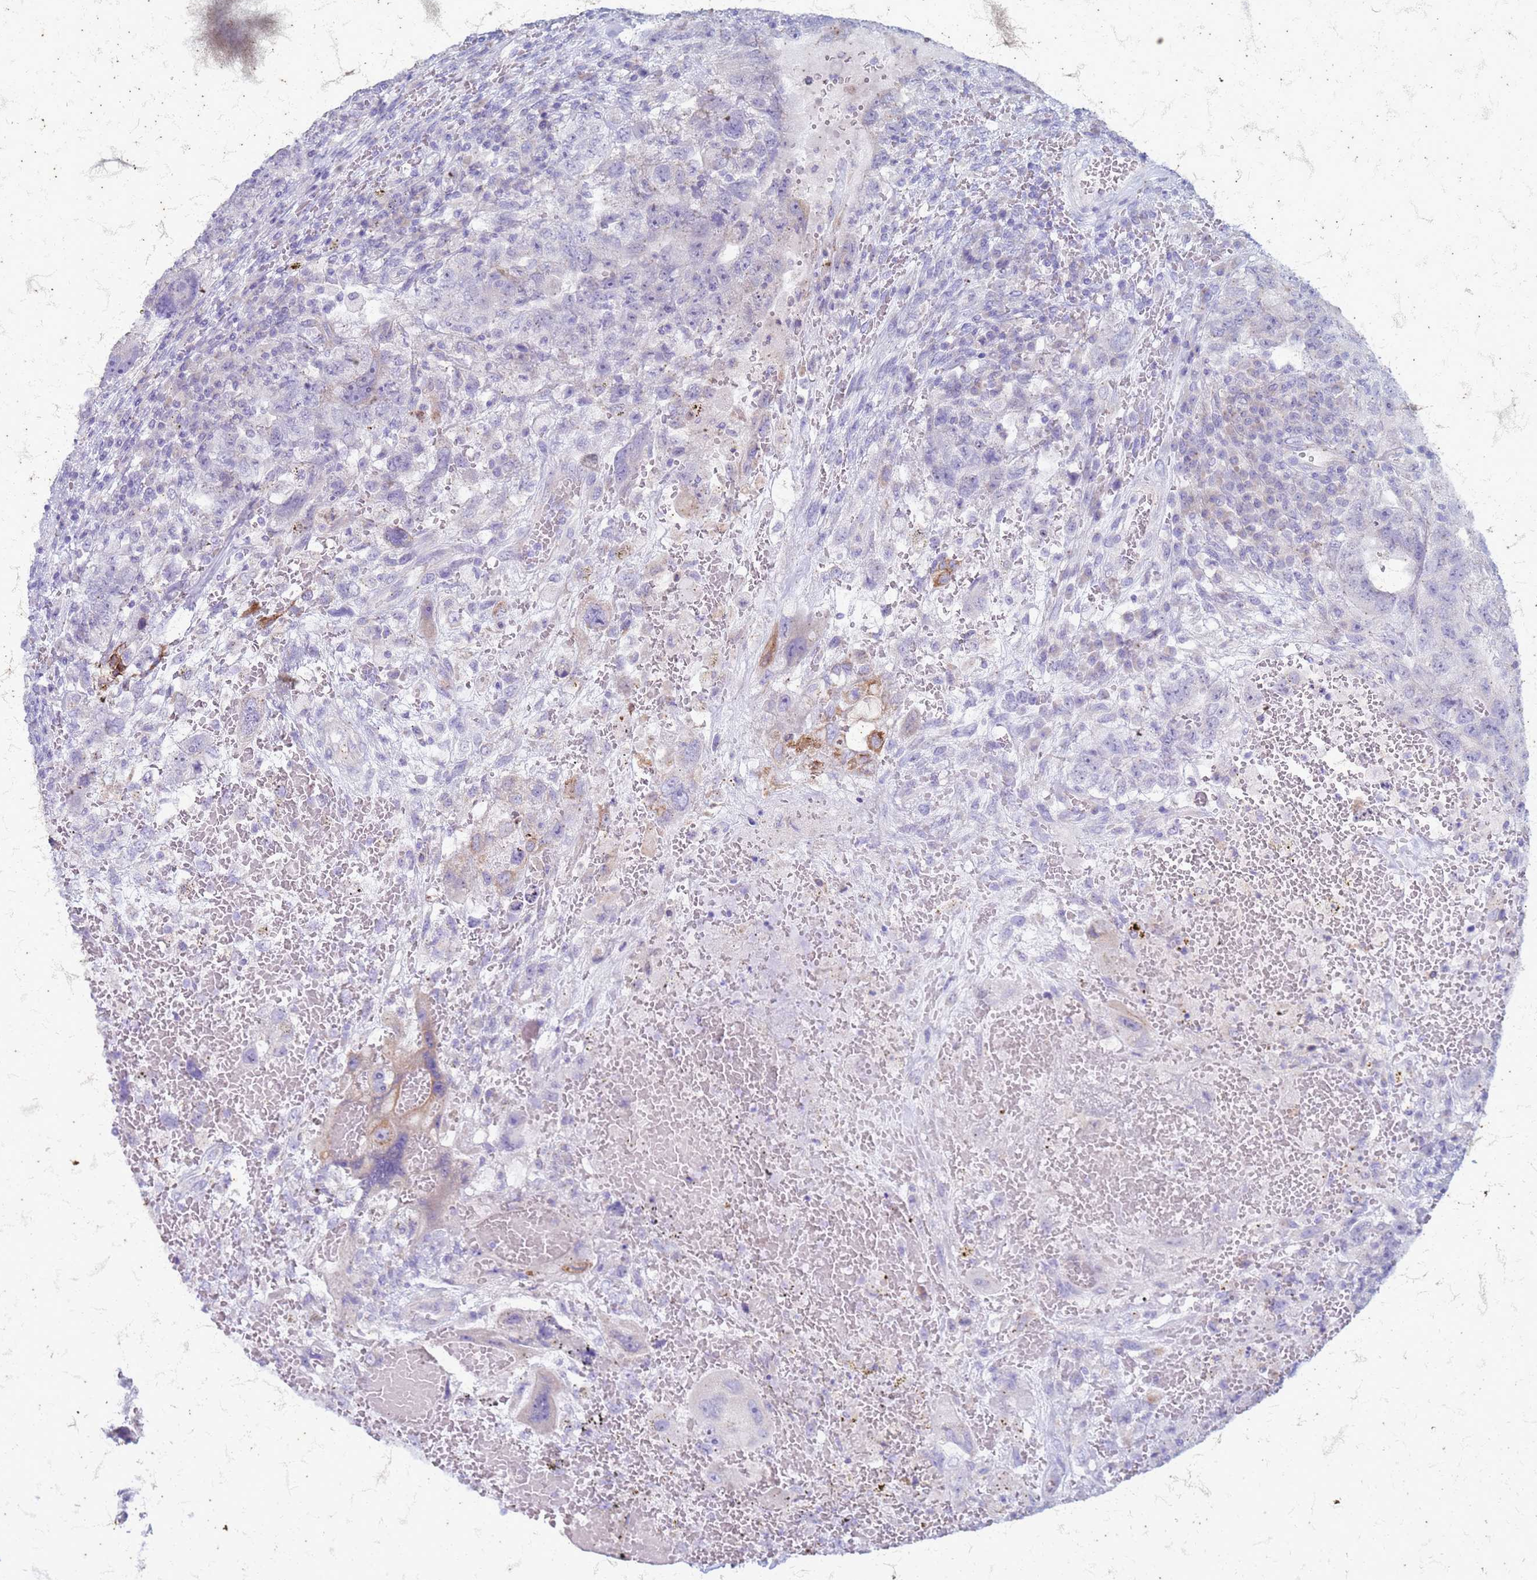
{"staining": {"intensity": "negative", "quantity": "none", "location": "none"}, "tissue": "testis cancer", "cell_type": "Tumor cells", "image_type": "cancer", "snomed": [{"axis": "morphology", "description": "Carcinoma, Embryonal, NOS"}, {"axis": "topography", "description": "Testis"}], "caption": "Image shows no protein expression in tumor cells of embryonal carcinoma (testis) tissue.", "gene": "SUCO", "patient": {"sex": "male", "age": 26}}